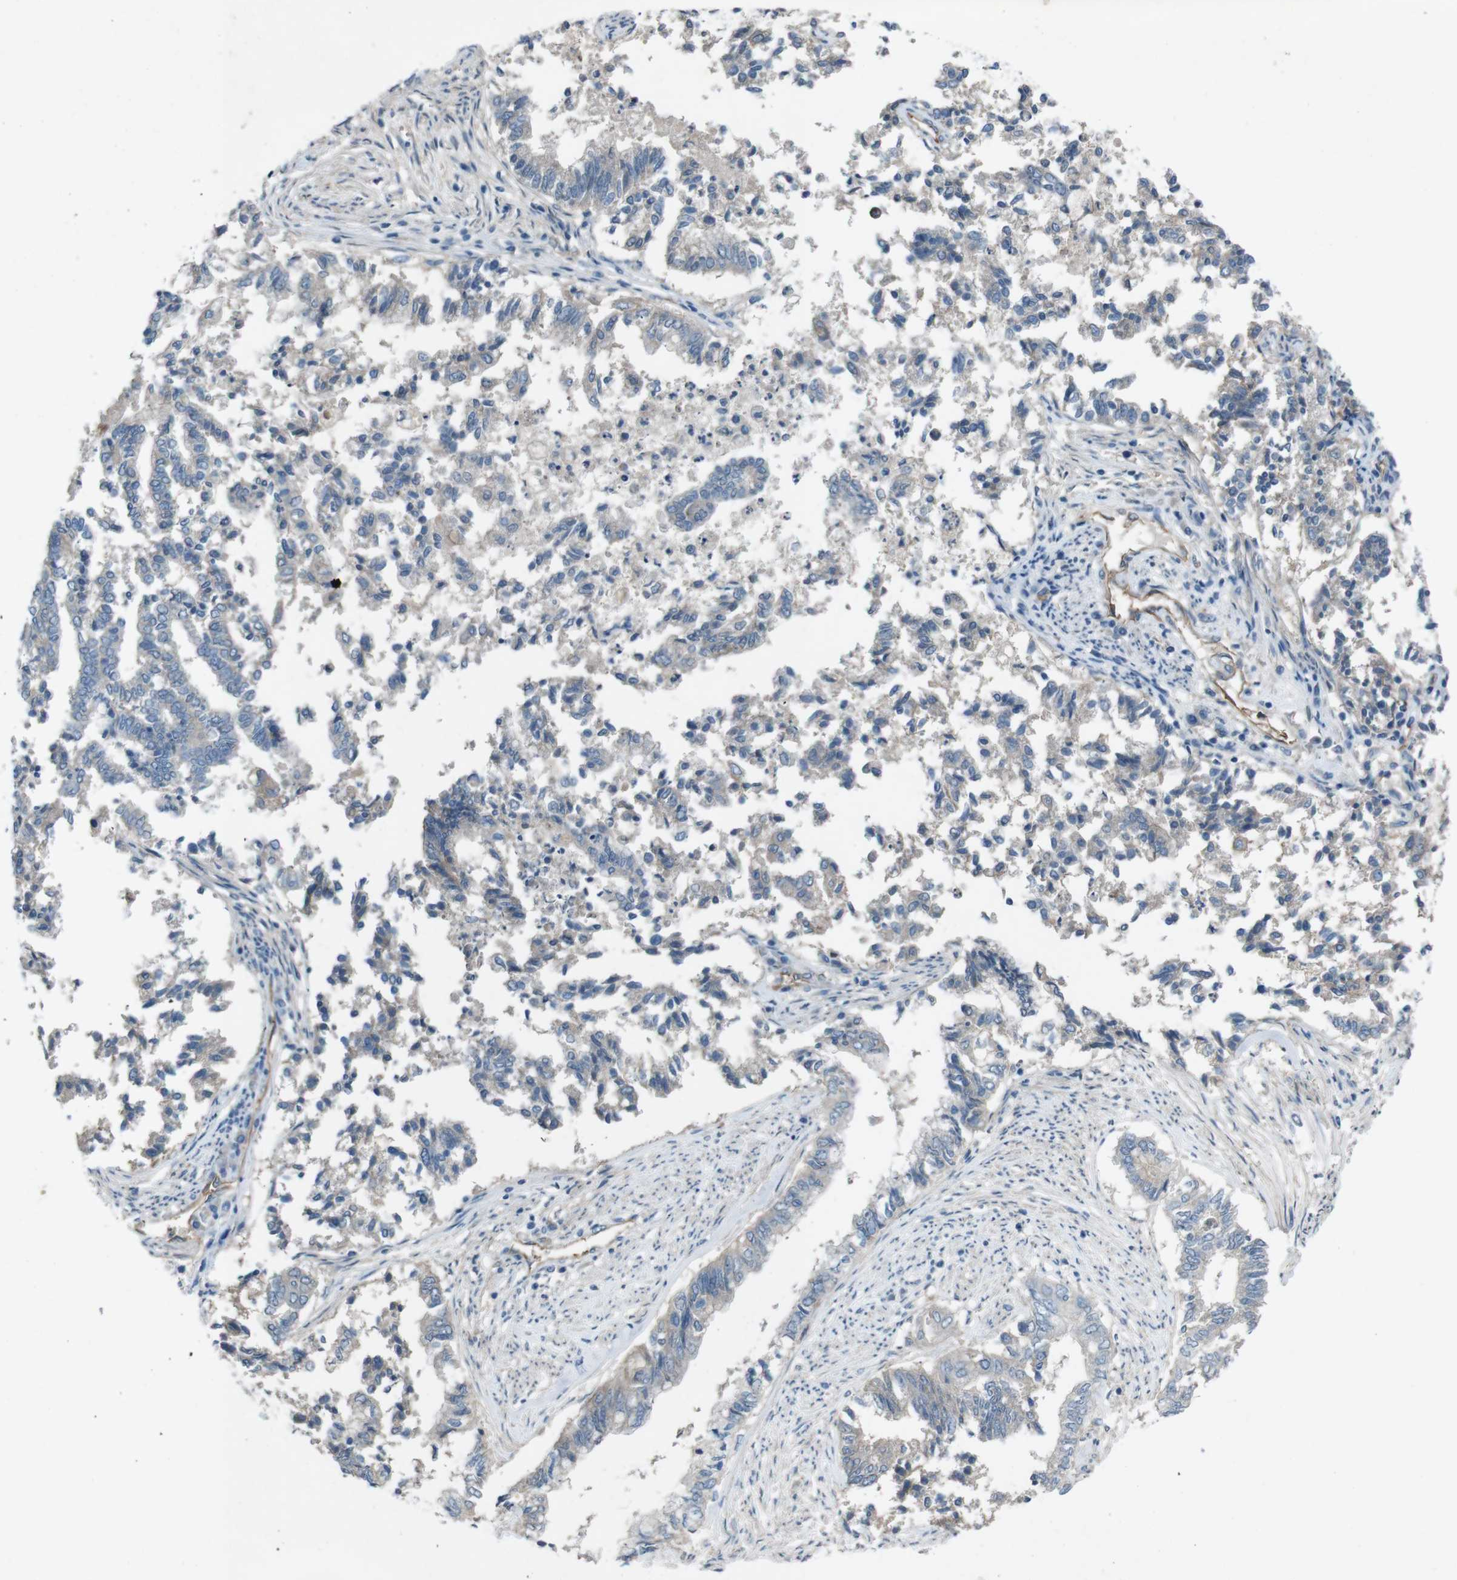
{"staining": {"intensity": "negative", "quantity": "none", "location": "none"}, "tissue": "endometrial cancer", "cell_type": "Tumor cells", "image_type": "cancer", "snomed": [{"axis": "morphology", "description": "Necrosis, NOS"}, {"axis": "morphology", "description": "Adenocarcinoma, NOS"}, {"axis": "topography", "description": "Endometrium"}], "caption": "Tumor cells are negative for protein expression in human endometrial cancer (adenocarcinoma).", "gene": "PVR", "patient": {"sex": "female", "age": 79}}